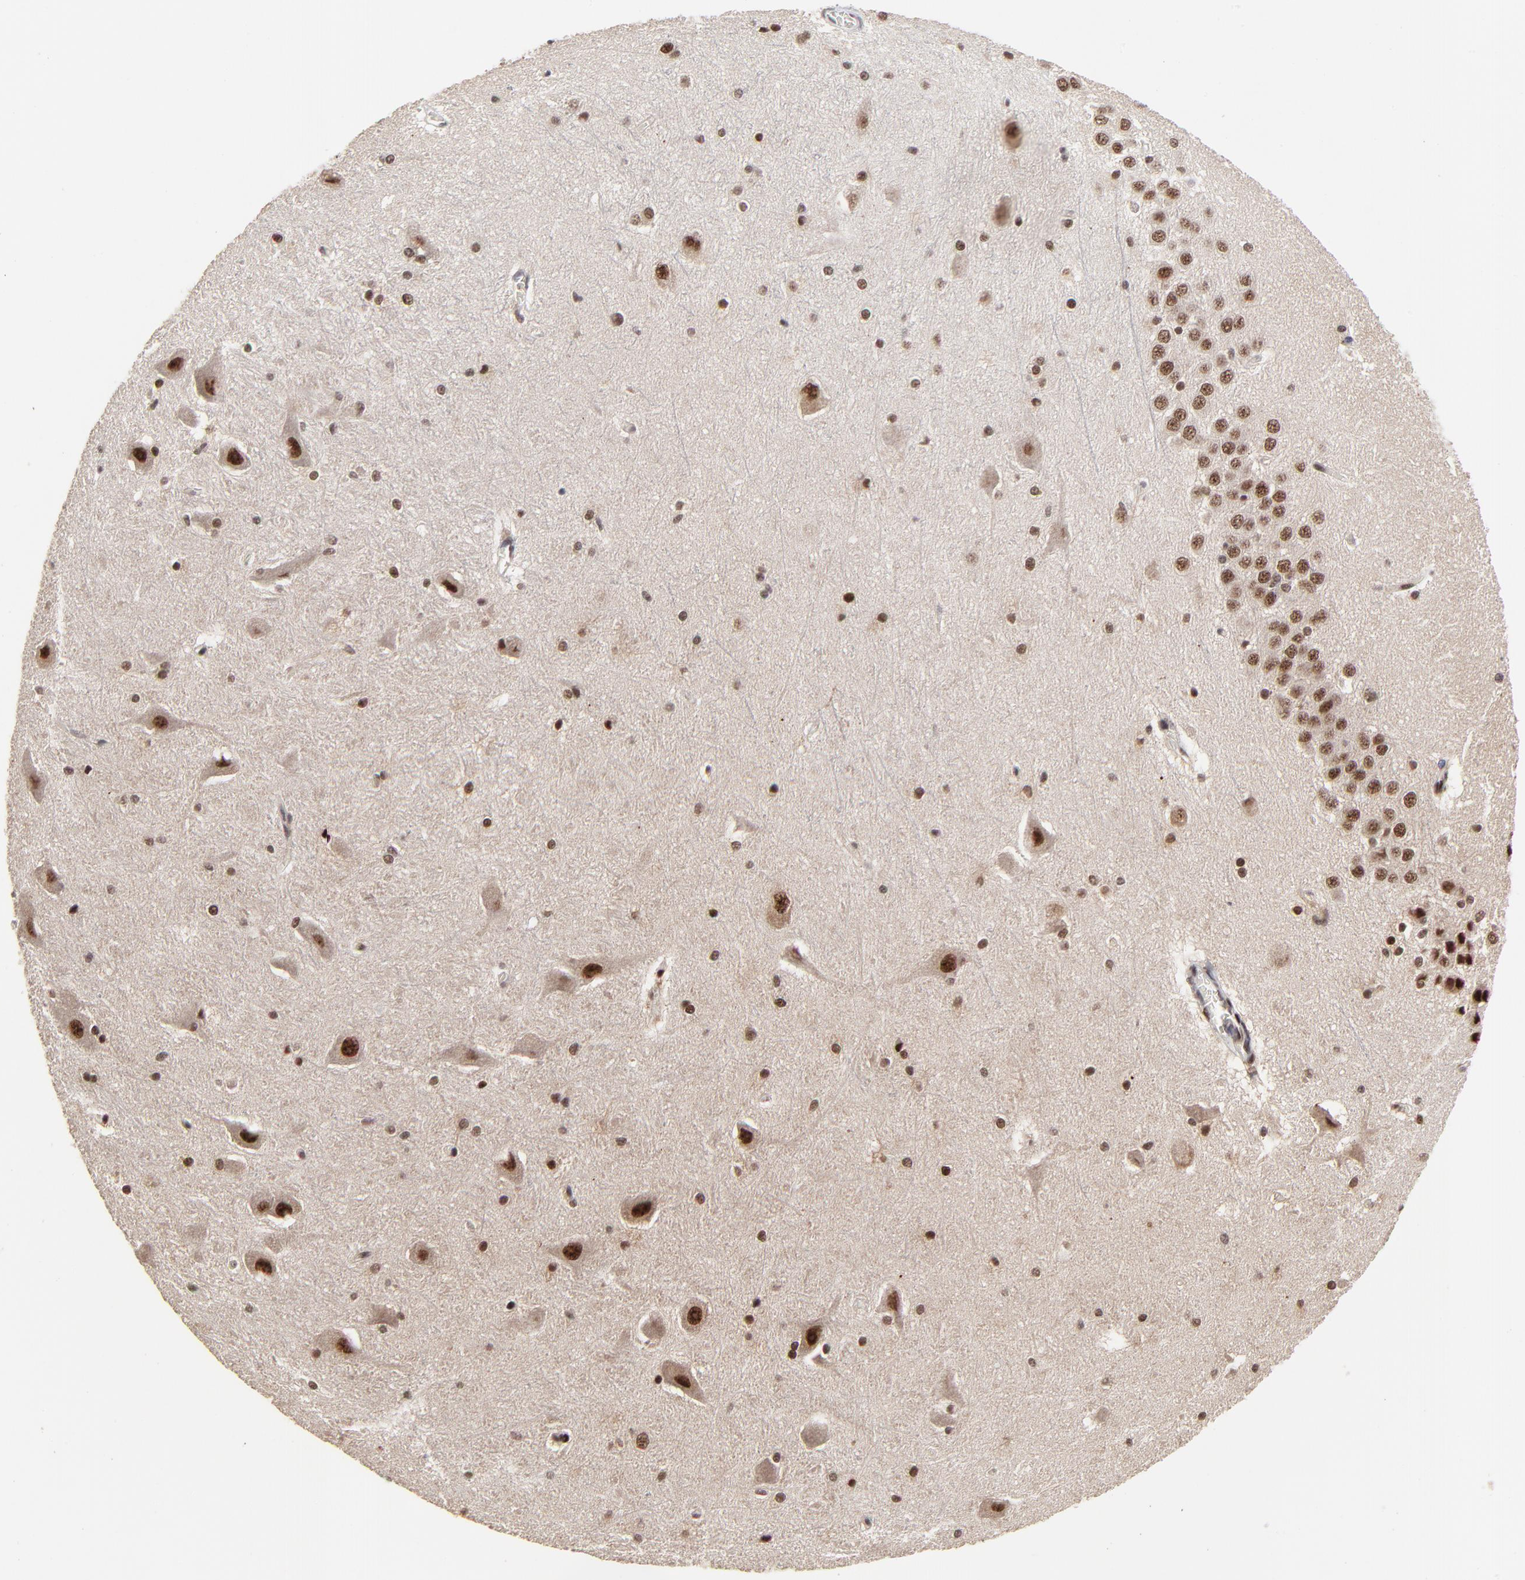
{"staining": {"intensity": "moderate", "quantity": ">75%", "location": "nuclear"}, "tissue": "hippocampus", "cell_type": "Glial cells", "image_type": "normal", "snomed": [{"axis": "morphology", "description": "Normal tissue, NOS"}, {"axis": "topography", "description": "Hippocampus"}], "caption": "Immunohistochemical staining of benign human hippocampus displays >75% levels of moderate nuclear protein expression in about >75% of glial cells. (IHC, brightfield microscopy, high magnification).", "gene": "RBM22", "patient": {"sex": "female", "age": 19}}